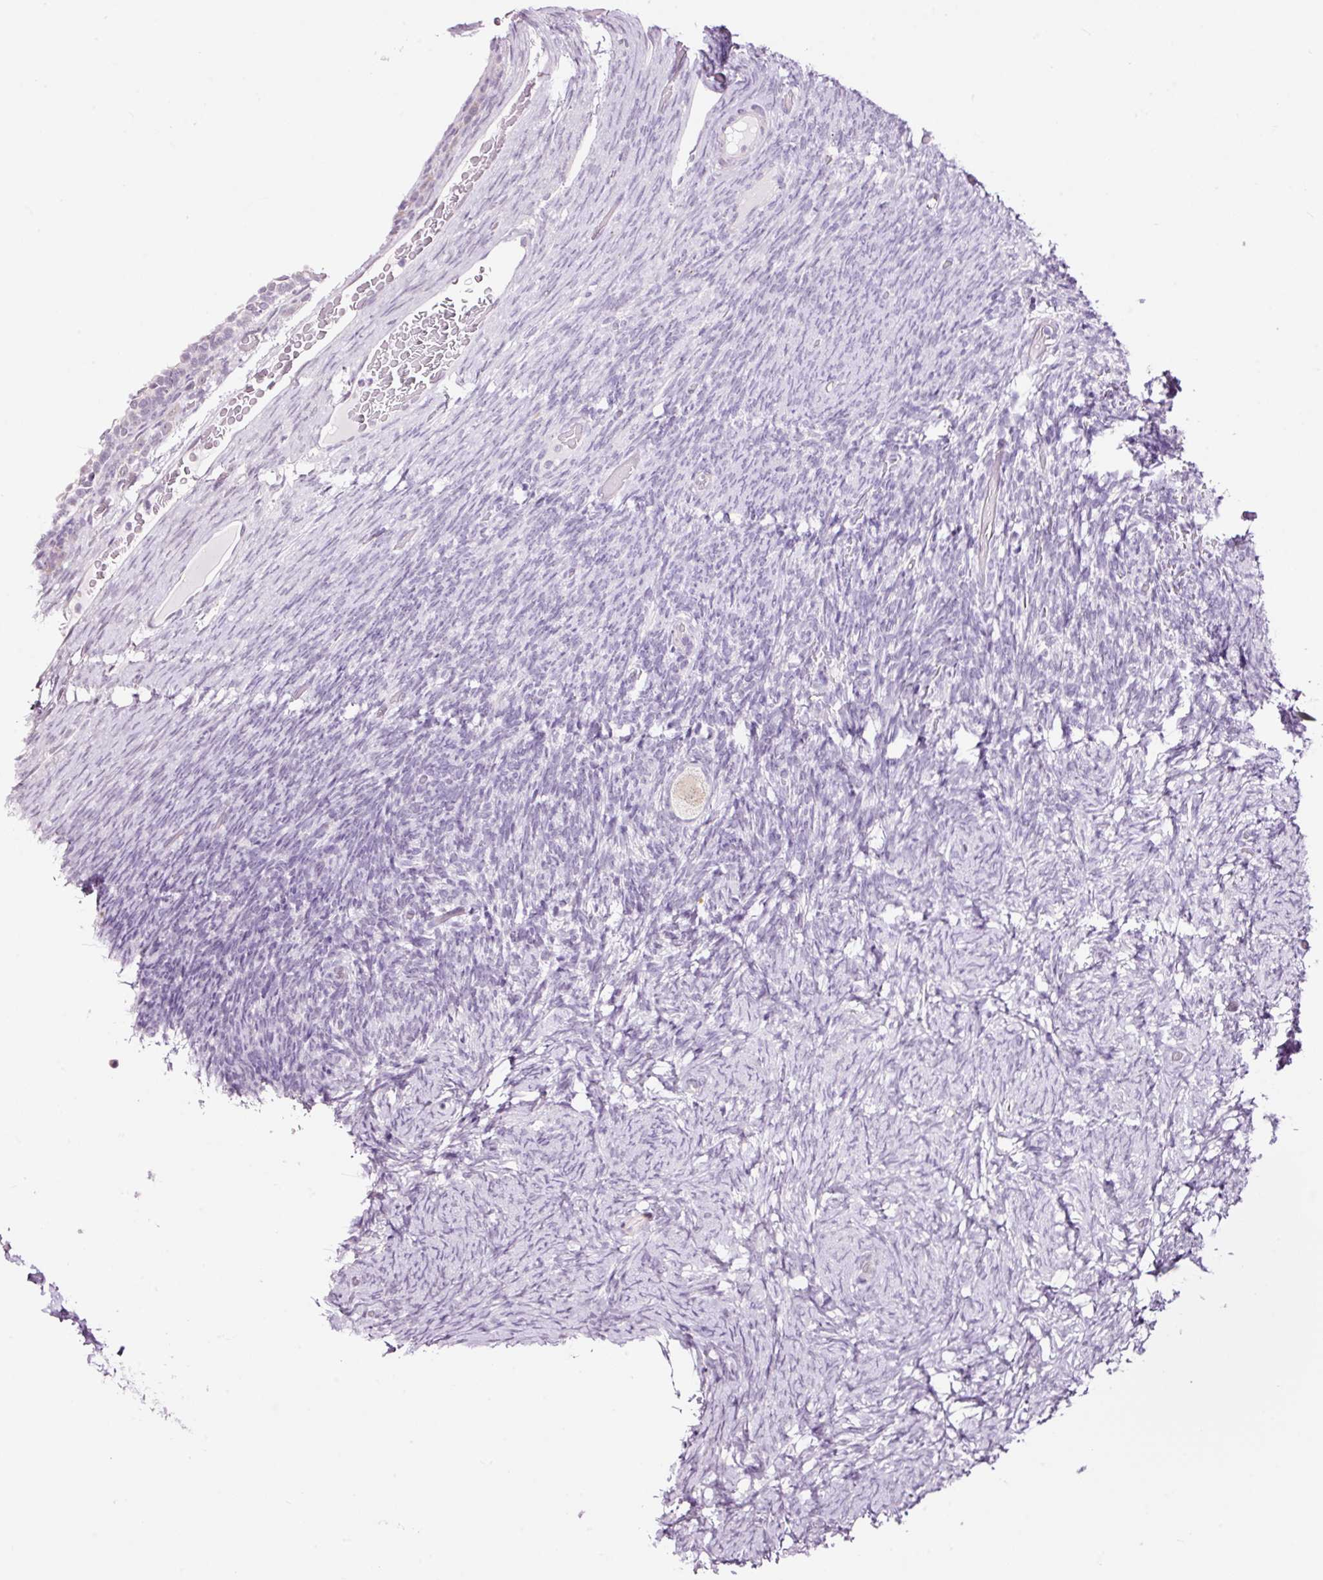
{"staining": {"intensity": "negative", "quantity": "none", "location": "none"}, "tissue": "ovary", "cell_type": "Follicle cells", "image_type": "normal", "snomed": [{"axis": "morphology", "description": "Normal tissue, NOS"}, {"axis": "topography", "description": "Ovary"}], "caption": "High magnification brightfield microscopy of benign ovary stained with DAB (3,3'-diaminobenzidine) (brown) and counterstained with hematoxylin (blue): follicle cells show no significant positivity.", "gene": "RTF2", "patient": {"sex": "female", "age": 34}}